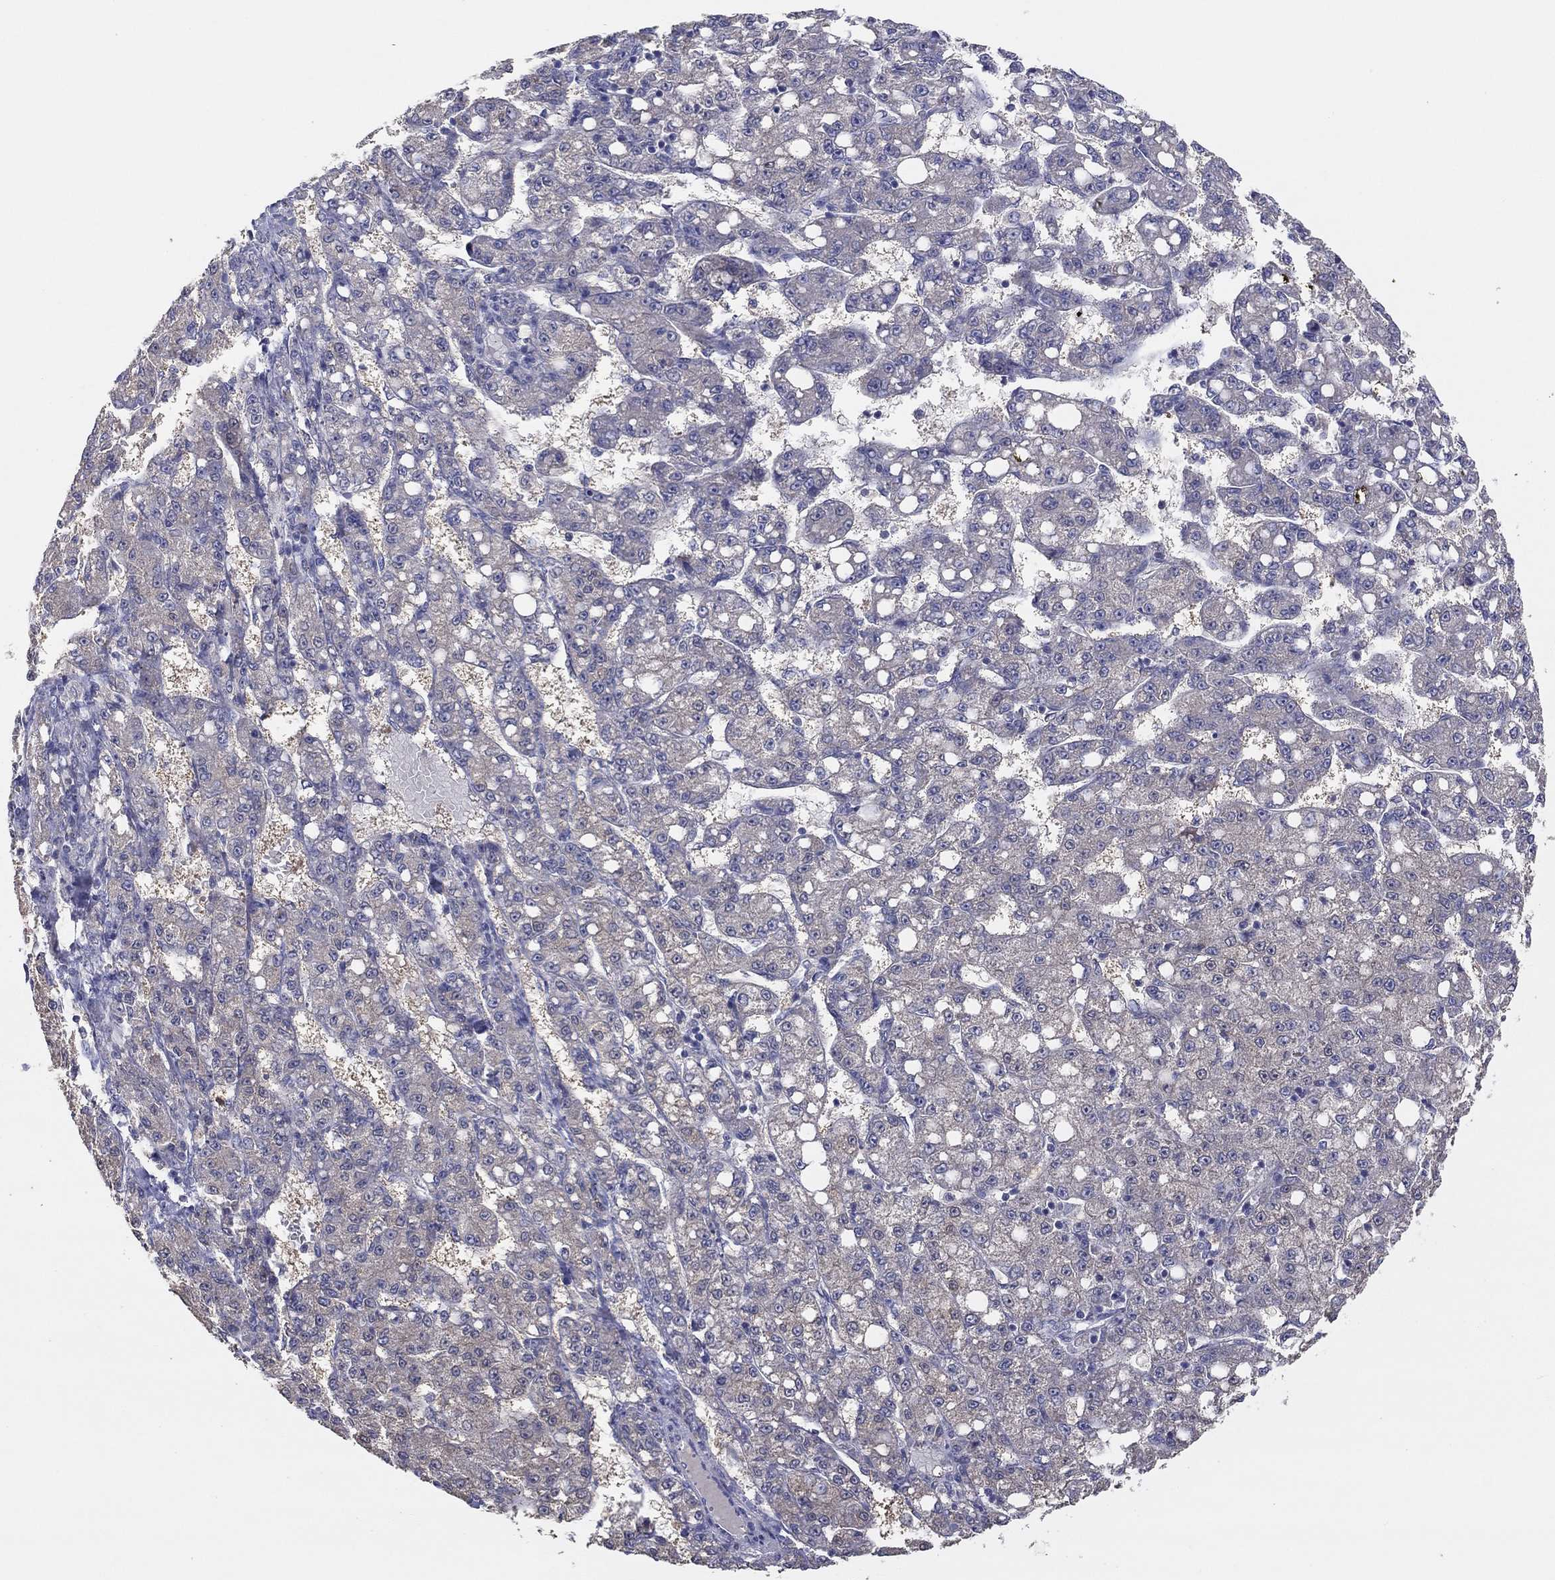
{"staining": {"intensity": "negative", "quantity": "none", "location": "none"}, "tissue": "liver cancer", "cell_type": "Tumor cells", "image_type": "cancer", "snomed": [{"axis": "morphology", "description": "Carcinoma, Hepatocellular, NOS"}, {"axis": "topography", "description": "Liver"}], "caption": "An immunohistochemistry (IHC) histopathology image of liver cancer is shown. There is no staining in tumor cells of liver cancer.", "gene": "DOCK3", "patient": {"sex": "female", "age": 65}}